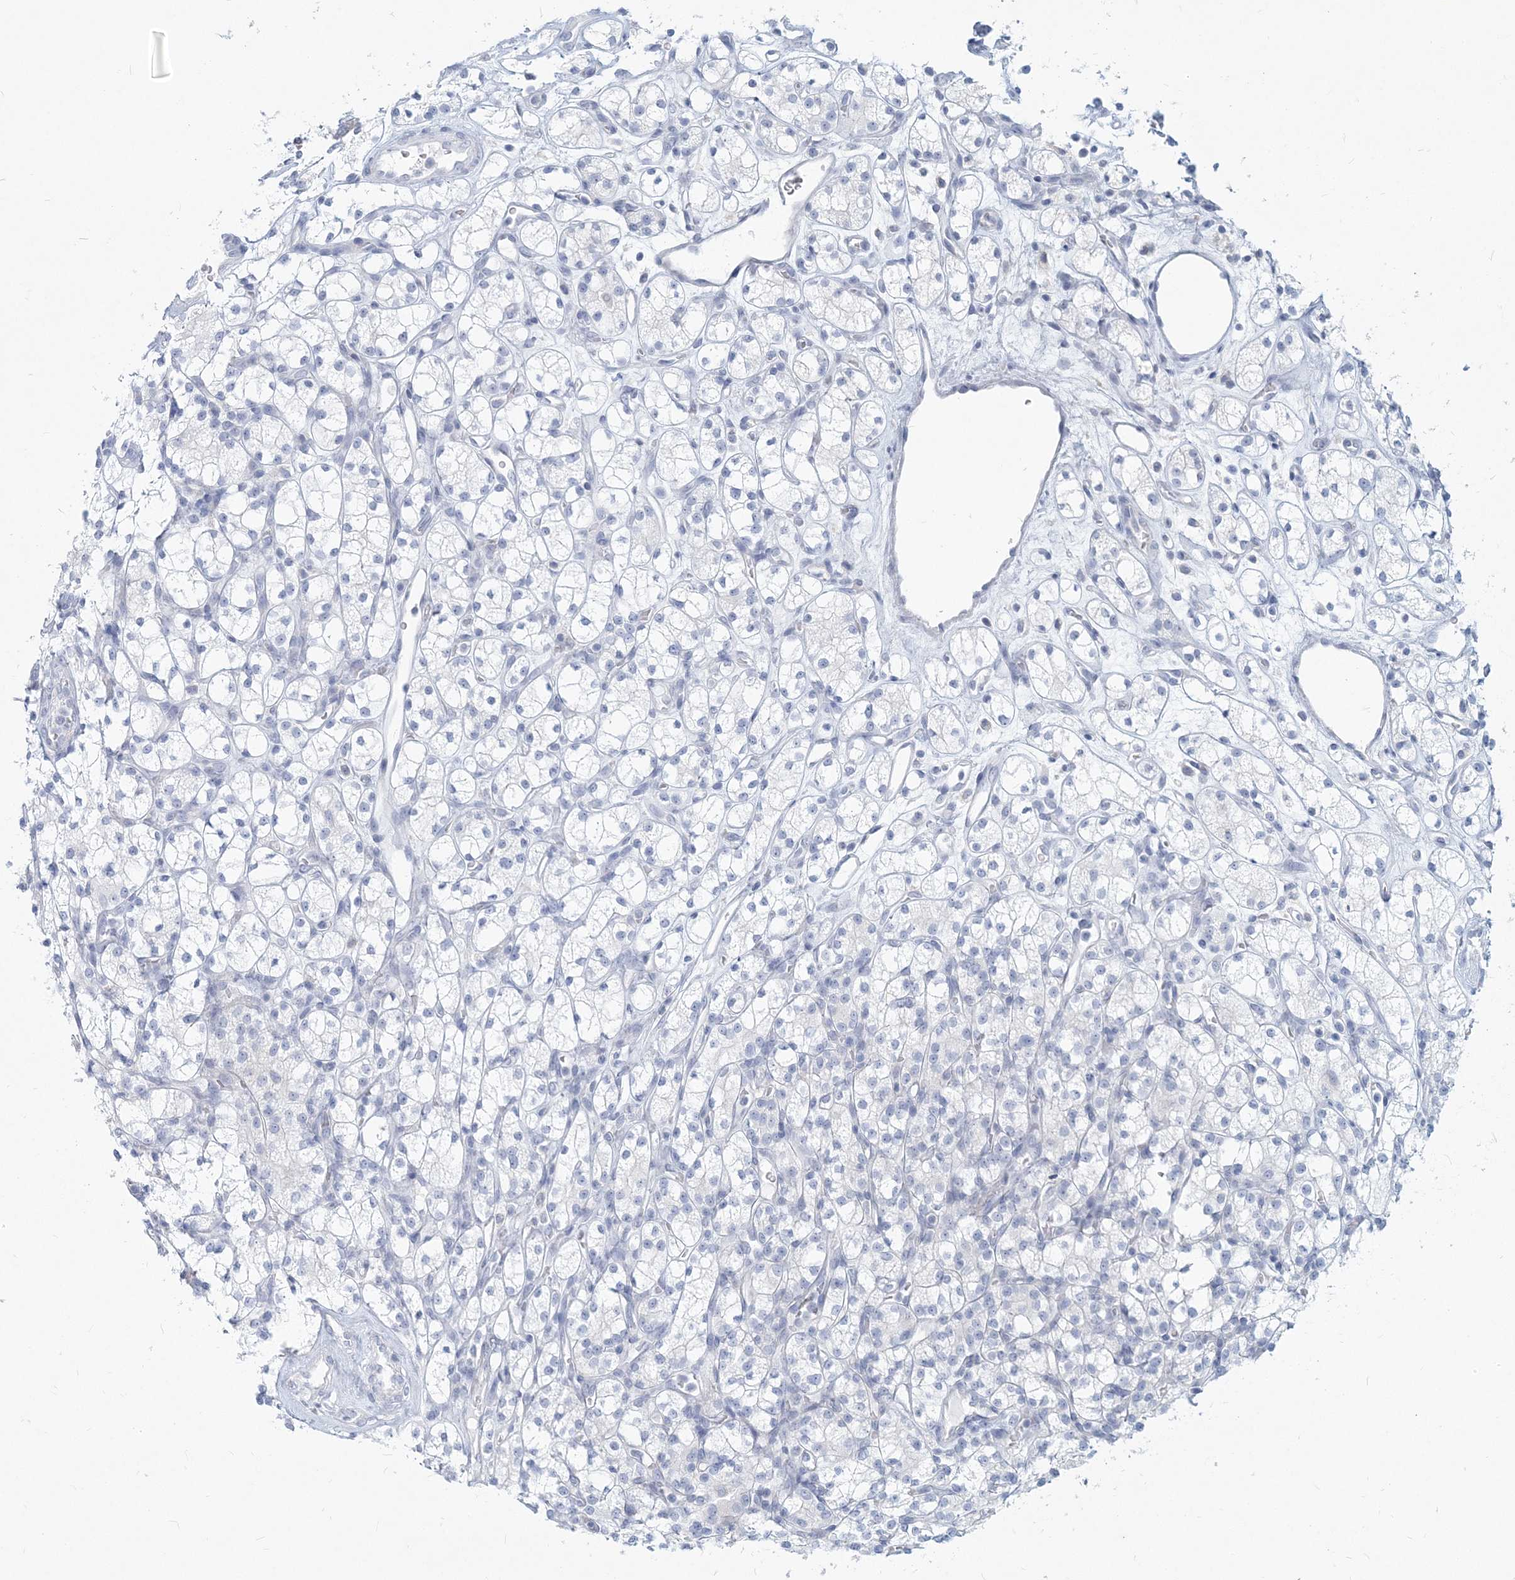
{"staining": {"intensity": "negative", "quantity": "none", "location": "none"}, "tissue": "renal cancer", "cell_type": "Tumor cells", "image_type": "cancer", "snomed": [{"axis": "morphology", "description": "Adenocarcinoma, NOS"}, {"axis": "topography", "description": "Kidney"}], "caption": "The micrograph shows no significant expression in tumor cells of renal adenocarcinoma.", "gene": "CSN1S1", "patient": {"sex": "male", "age": 77}}